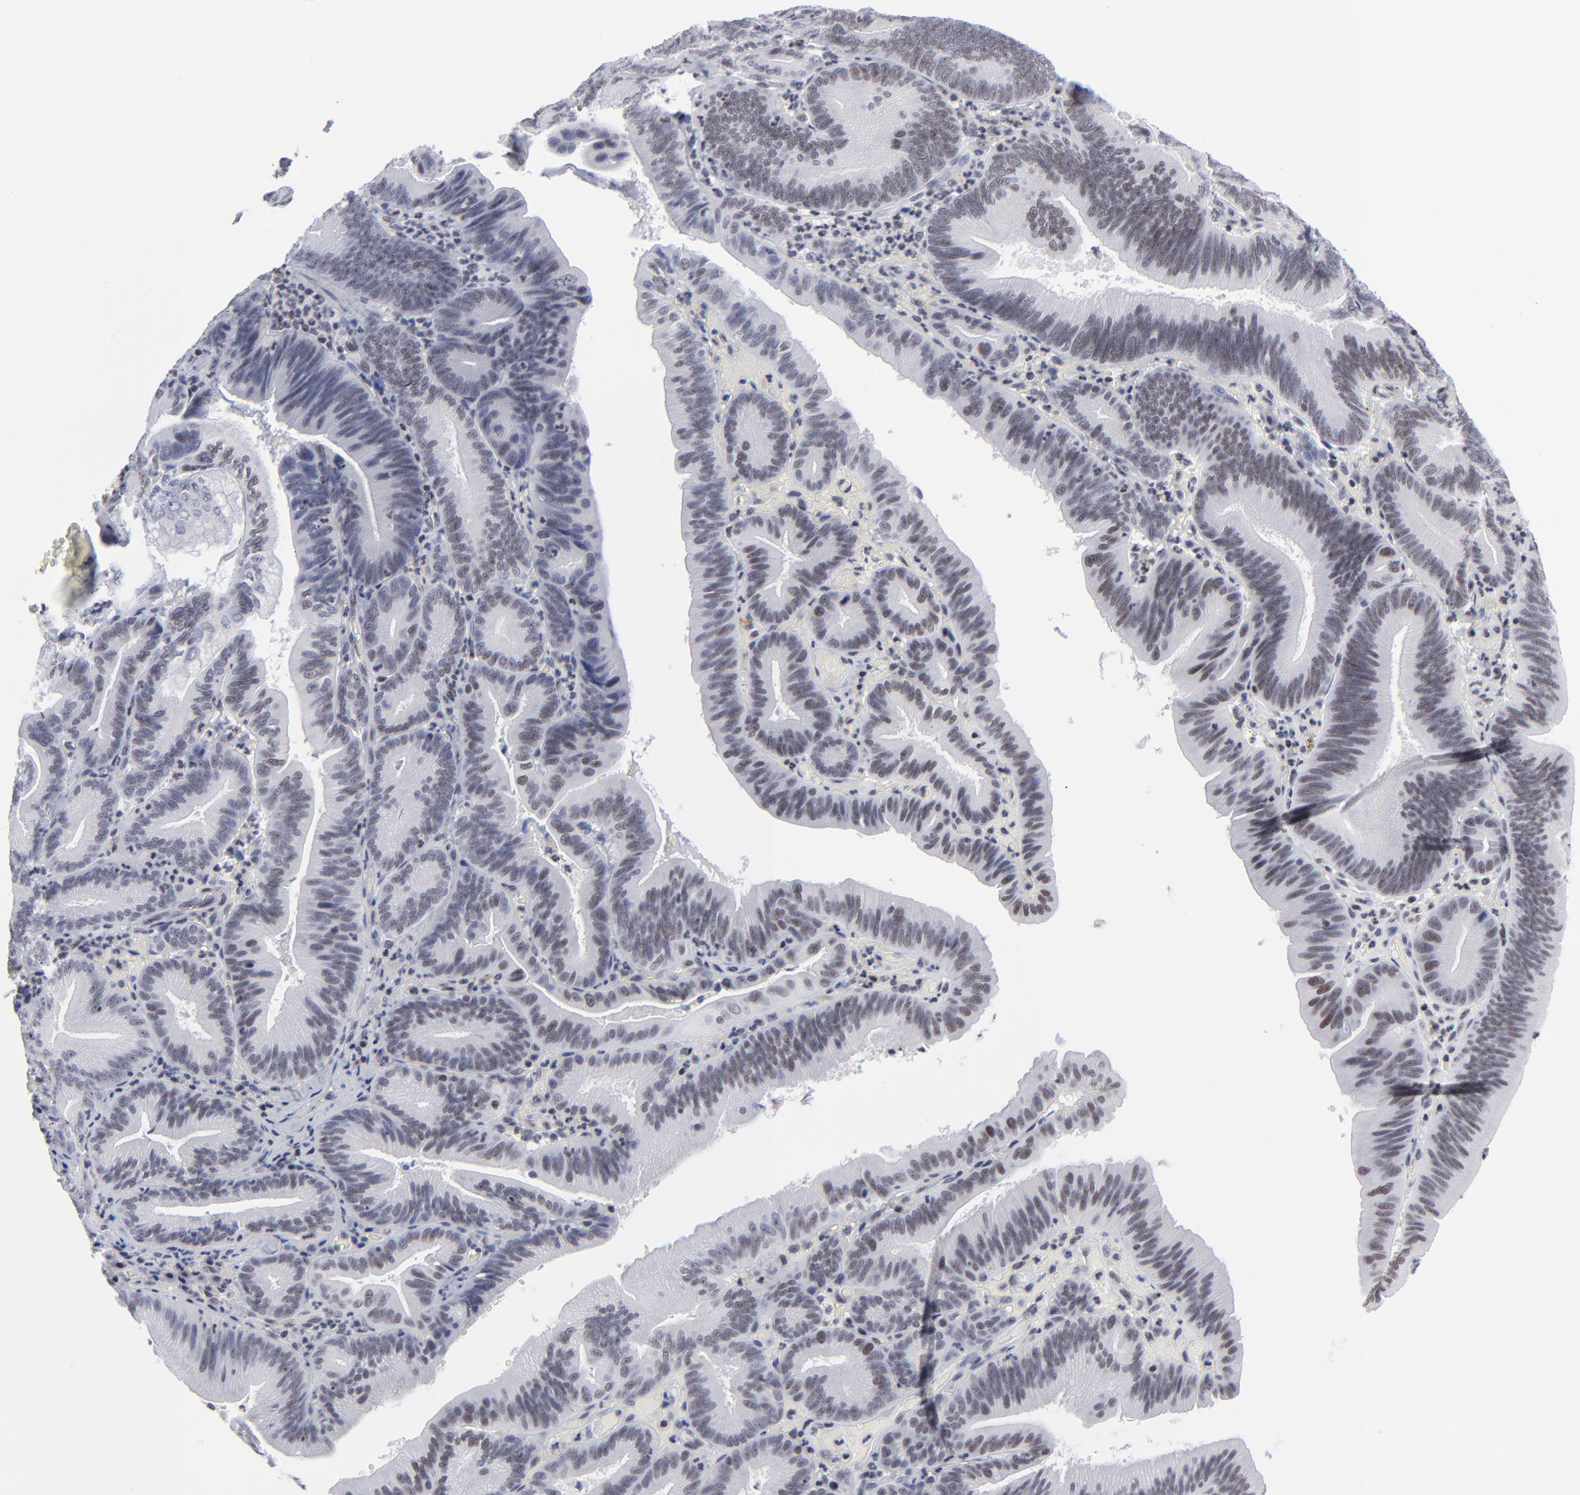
{"staining": {"intensity": "weak", "quantity": ">75%", "location": "nuclear"}, "tissue": "pancreatic cancer", "cell_type": "Tumor cells", "image_type": "cancer", "snomed": [{"axis": "morphology", "description": "Adenocarcinoma, NOS"}, {"axis": "topography", "description": "Pancreas"}], "caption": "A photomicrograph of human pancreatic adenocarcinoma stained for a protein displays weak nuclear brown staining in tumor cells.", "gene": "SP2", "patient": {"sex": "male", "age": 82}}